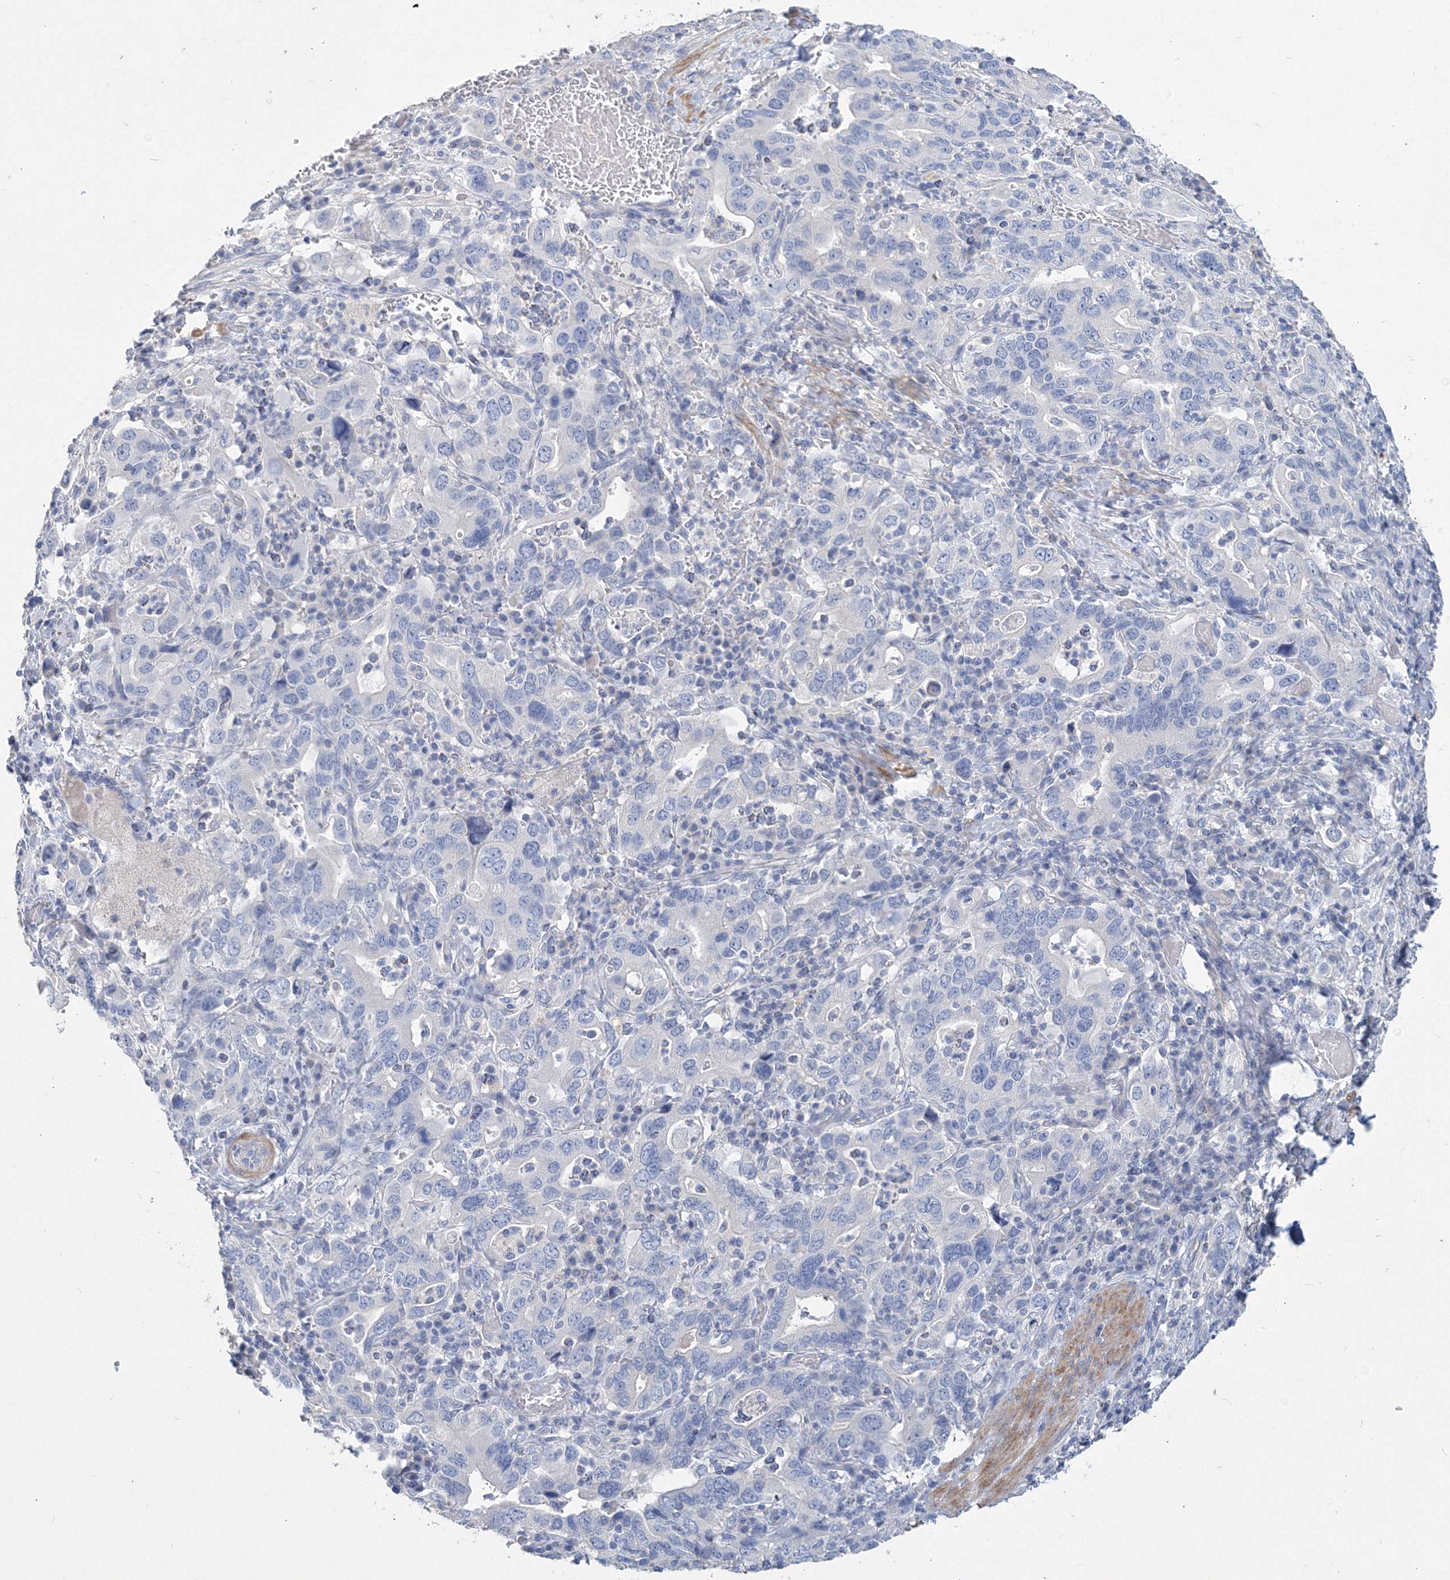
{"staining": {"intensity": "negative", "quantity": "none", "location": "none"}, "tissue": "stomach cancer", "cell_type": "Tumor cells", "image_type": "cancer", "snomed": [{"axis": "morphology", "description": "Adenocarcinoma, NOS"}, {"axis": "topography", "description": "Stomach, upper"}], "caption": "Tumor cells show no significant protein expression in stomach cancer. (DAB (3,3'-diaminobenzidine) IHC, high magnification).", "gene": "OSBPL6", "patient": {"sex": "male", "age": 62}}